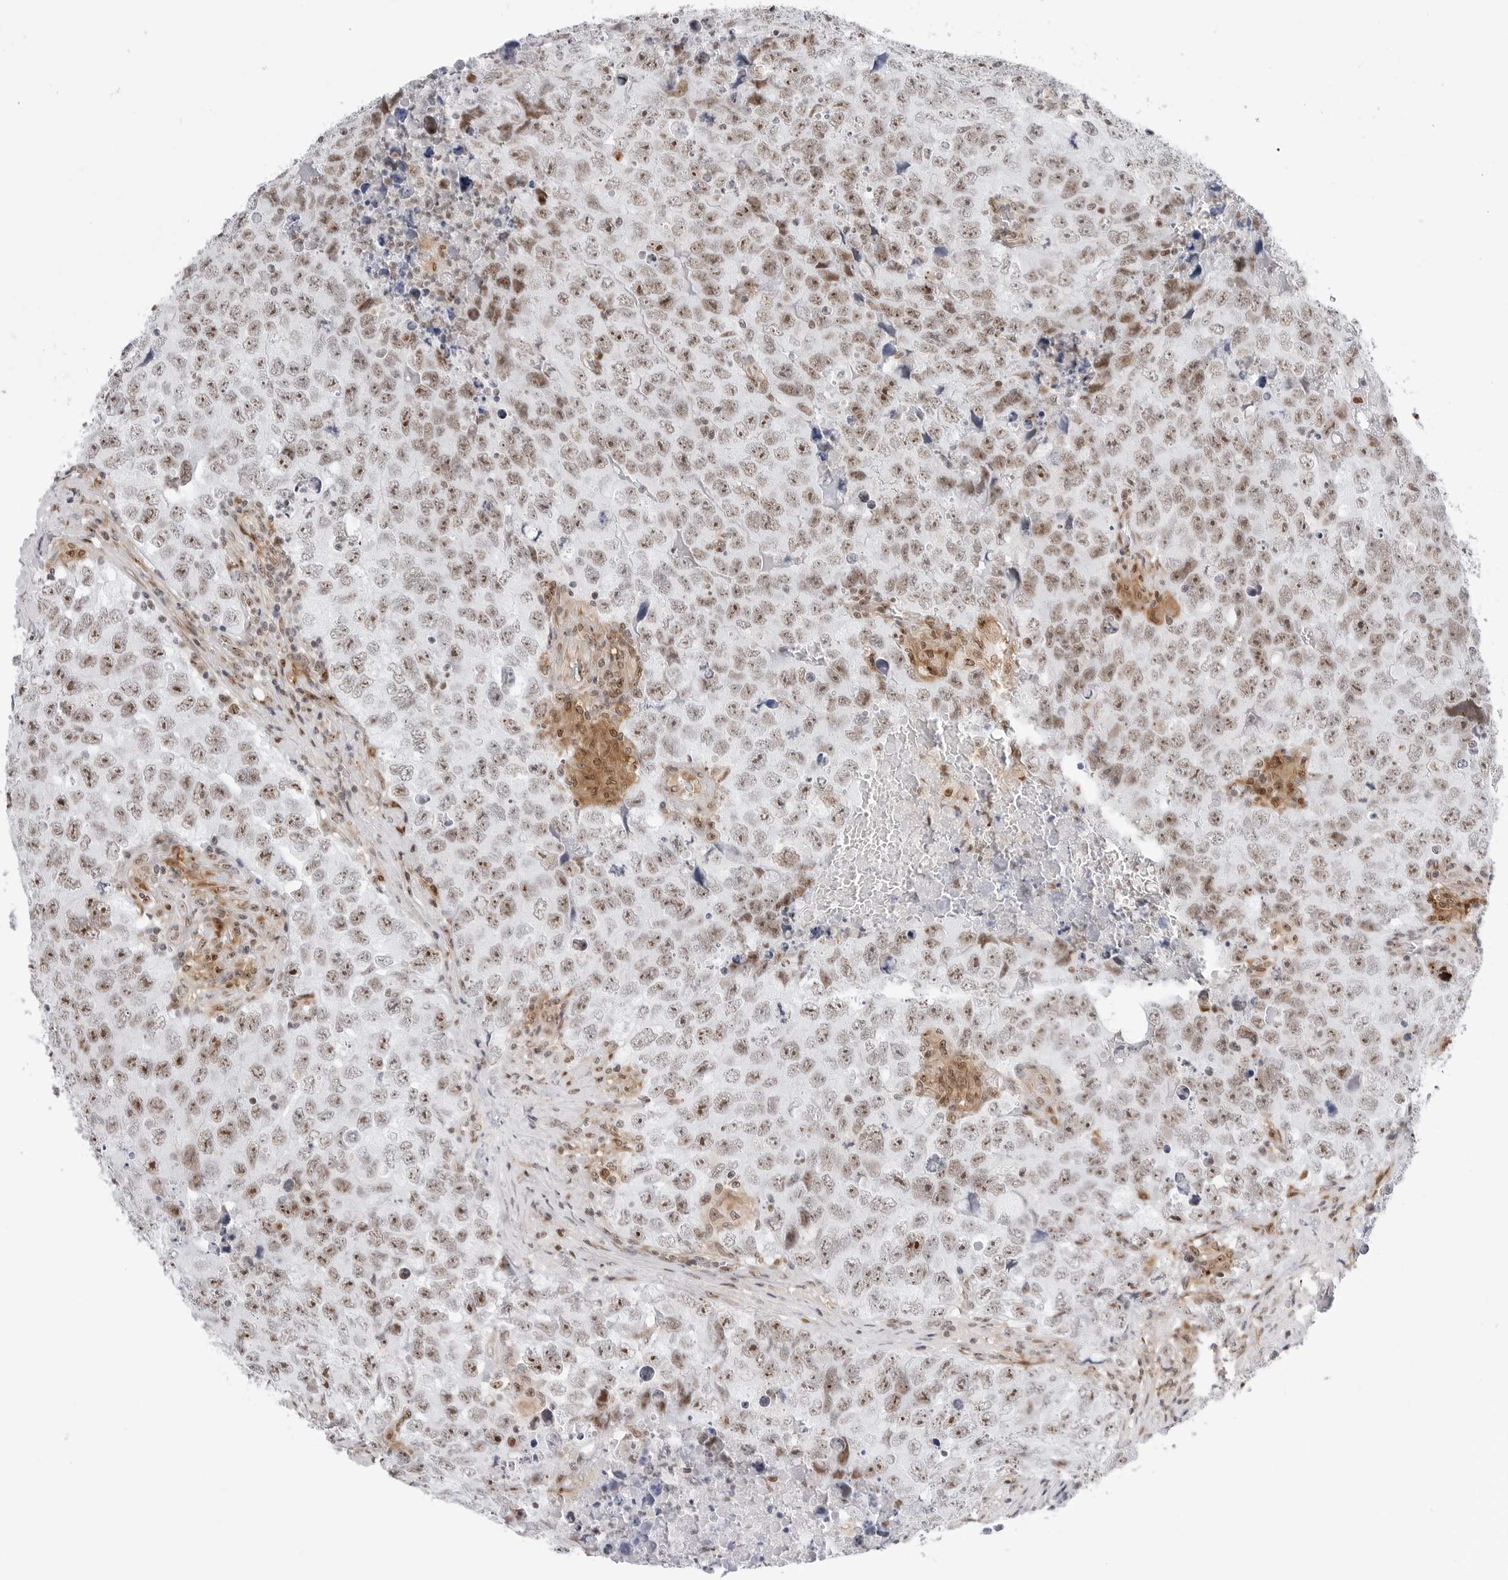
{"staining": {"intensity": "moderate", "quantity": ">75%", "location": "nuclear"}, "tissue": "testis cancer", "cell_type": "Tumor cells", "image_type": "cancer", "snomed": [{"axis": "morphology", "description": "Seminoma, NOS"}, {"axis": "morphology", "description": "Carcinoma, Embryonal, NOS"}, {"axis": "topography", "description": "Testis"}], "caption": "Immunohistochemistry (DAB (3,3'-diaminobenzidine)) staining of seminoma (testis) demonstrates moderate nuclear protein positivity in about >75% of tumor cells.", "gene": "C1orf162", "patient": {"sex": "male", "age": 43}}